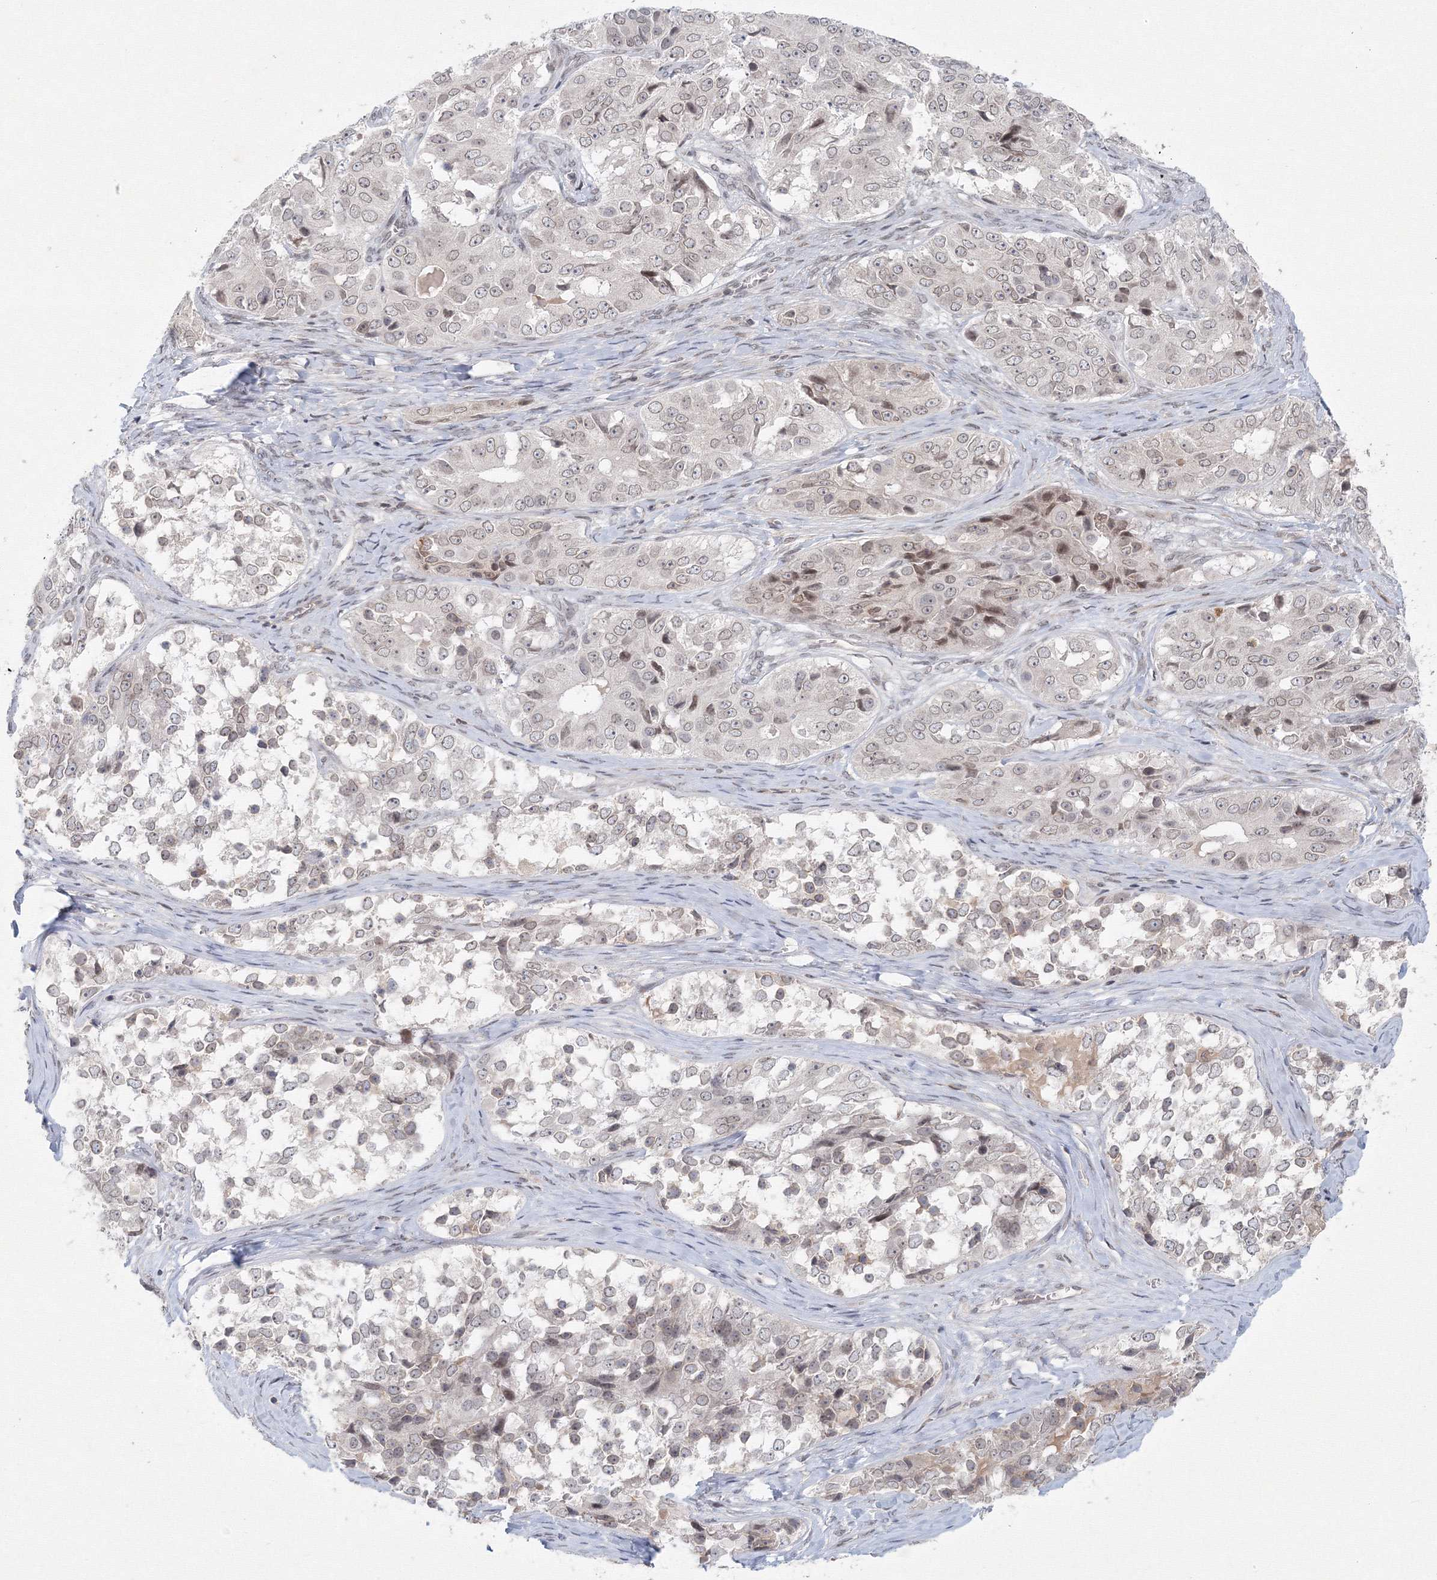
{"staining": {"intensity": "negative", "quantity": "none", "location": "none"}, "tissue": "ovarian cancer", "cell_type": "Tumor cells", "image_type": "cancer", "snomed": [{"axis": "morphology", "description": "Carcinoma, endometroid"}, {"axis": "topography", "description": "Ovary"}], "caption": "DAB (3,3'-diaminobenzidine) immunohistochemical staining of endometroid carcinoma (ovarian) shows no significant staining in tumor cells. (DAB (3,3'-diaminobenzidine) immunohistochemistry, high magnification).", "gene": "KIF4A", "patient": {"sex": "female", "age": 51}}